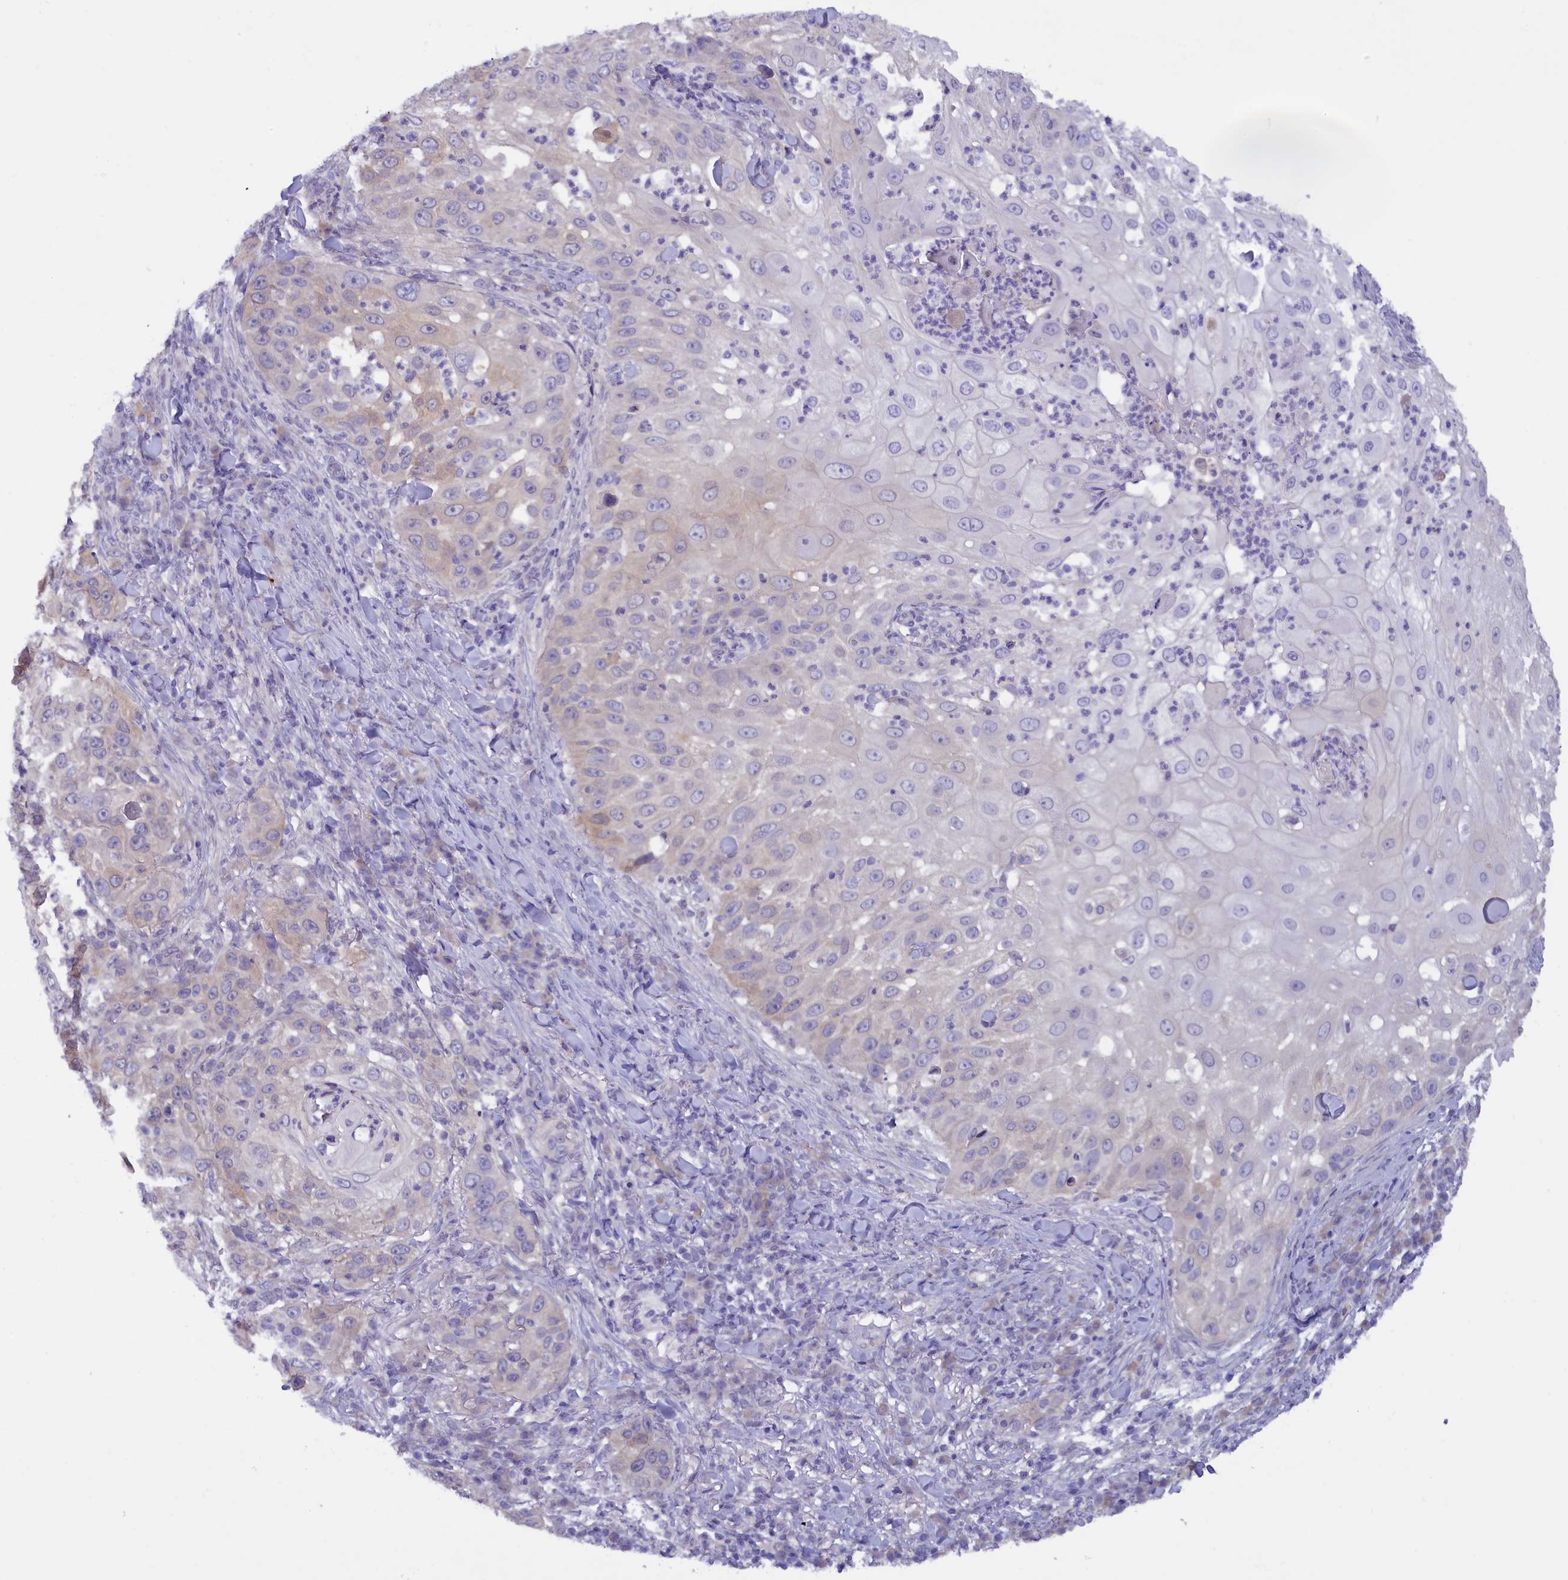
{"staining": {"intensity": "negative", "quantity": "none", "location": "none"}, "tissue": "skin cancer", "cell_type": "Tumor cells", "image_type": "cancer", "snomed": [{"axis": "morphology", "description": "Squamous cell carcinoma, NOS"}, {"axis": "topography", "description": "Skin"}], "caption": "Image shows no significant protein staining in tumor cells of skin cancer. (IHC, brightfield microscopy, high magnification).", "gene": "ZSWIM4", "patient": {"sex": "female", "age": 44}}